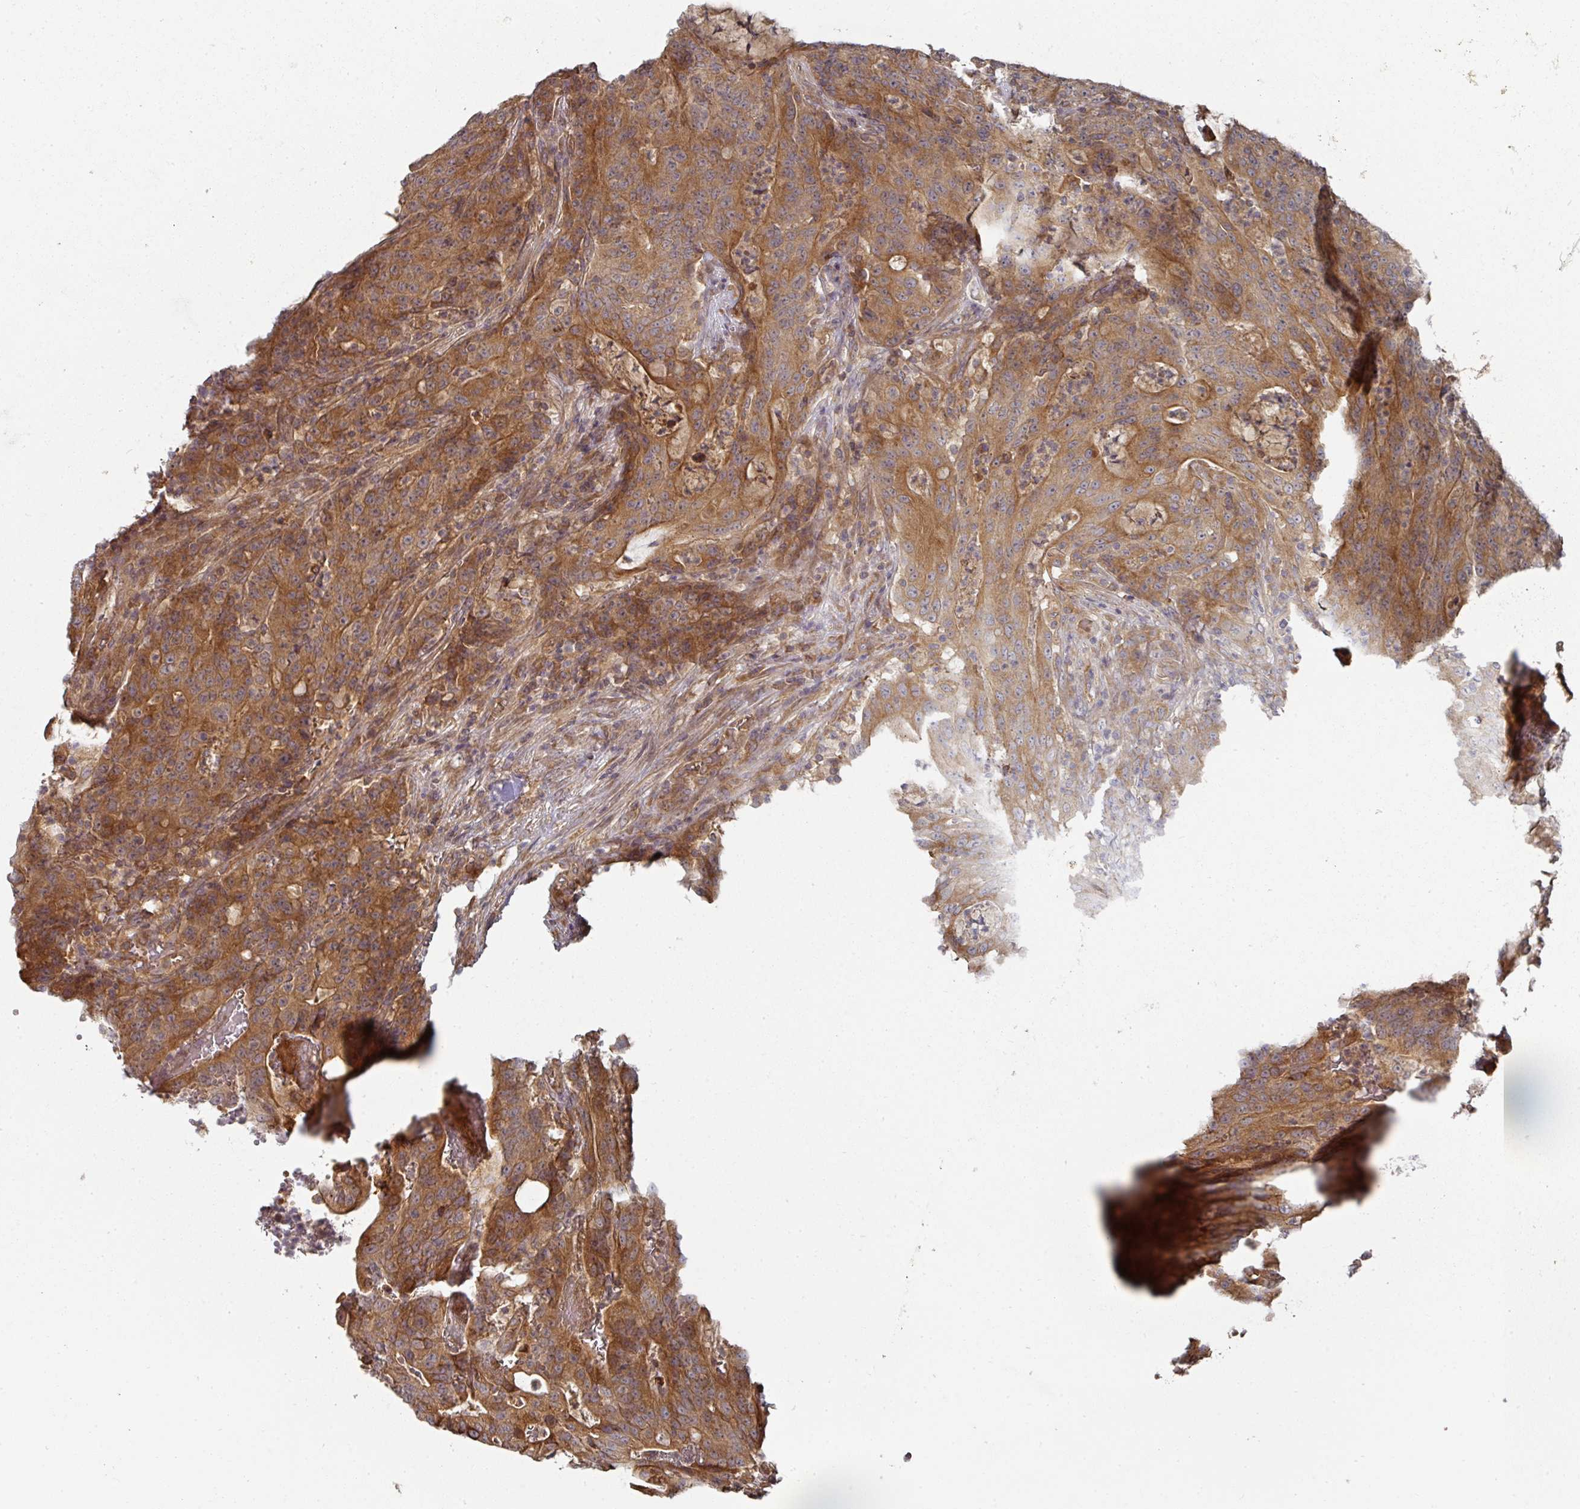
{"staining": {"intensity": "strong", "quantity": ">75%", "location": "cytoplasmic/membranous"}, "tissue": "colorectal cancer", "cell_type": "Tumor cells", "image_type": "cancer", "snomed": [{"axis": "morphology", "description": "Adenocarcinoma, NOS"}, {"axis": "topography", "description": "Colon"}], "caption": "Immunohistochemical staining of human adenocarcinoma (colorectal) reveals high levels of strong cytoplasmic/membranous protein expression in about >75% of tumor cells. The staining is performed using DAB (3,3'-diaminobenzidine) brown chromogen to label protein expression. The nuclei are counter-stained blue using hematoxylin.", "gene": "CEP95", "patient": {"sex": "male", "age": 83}}